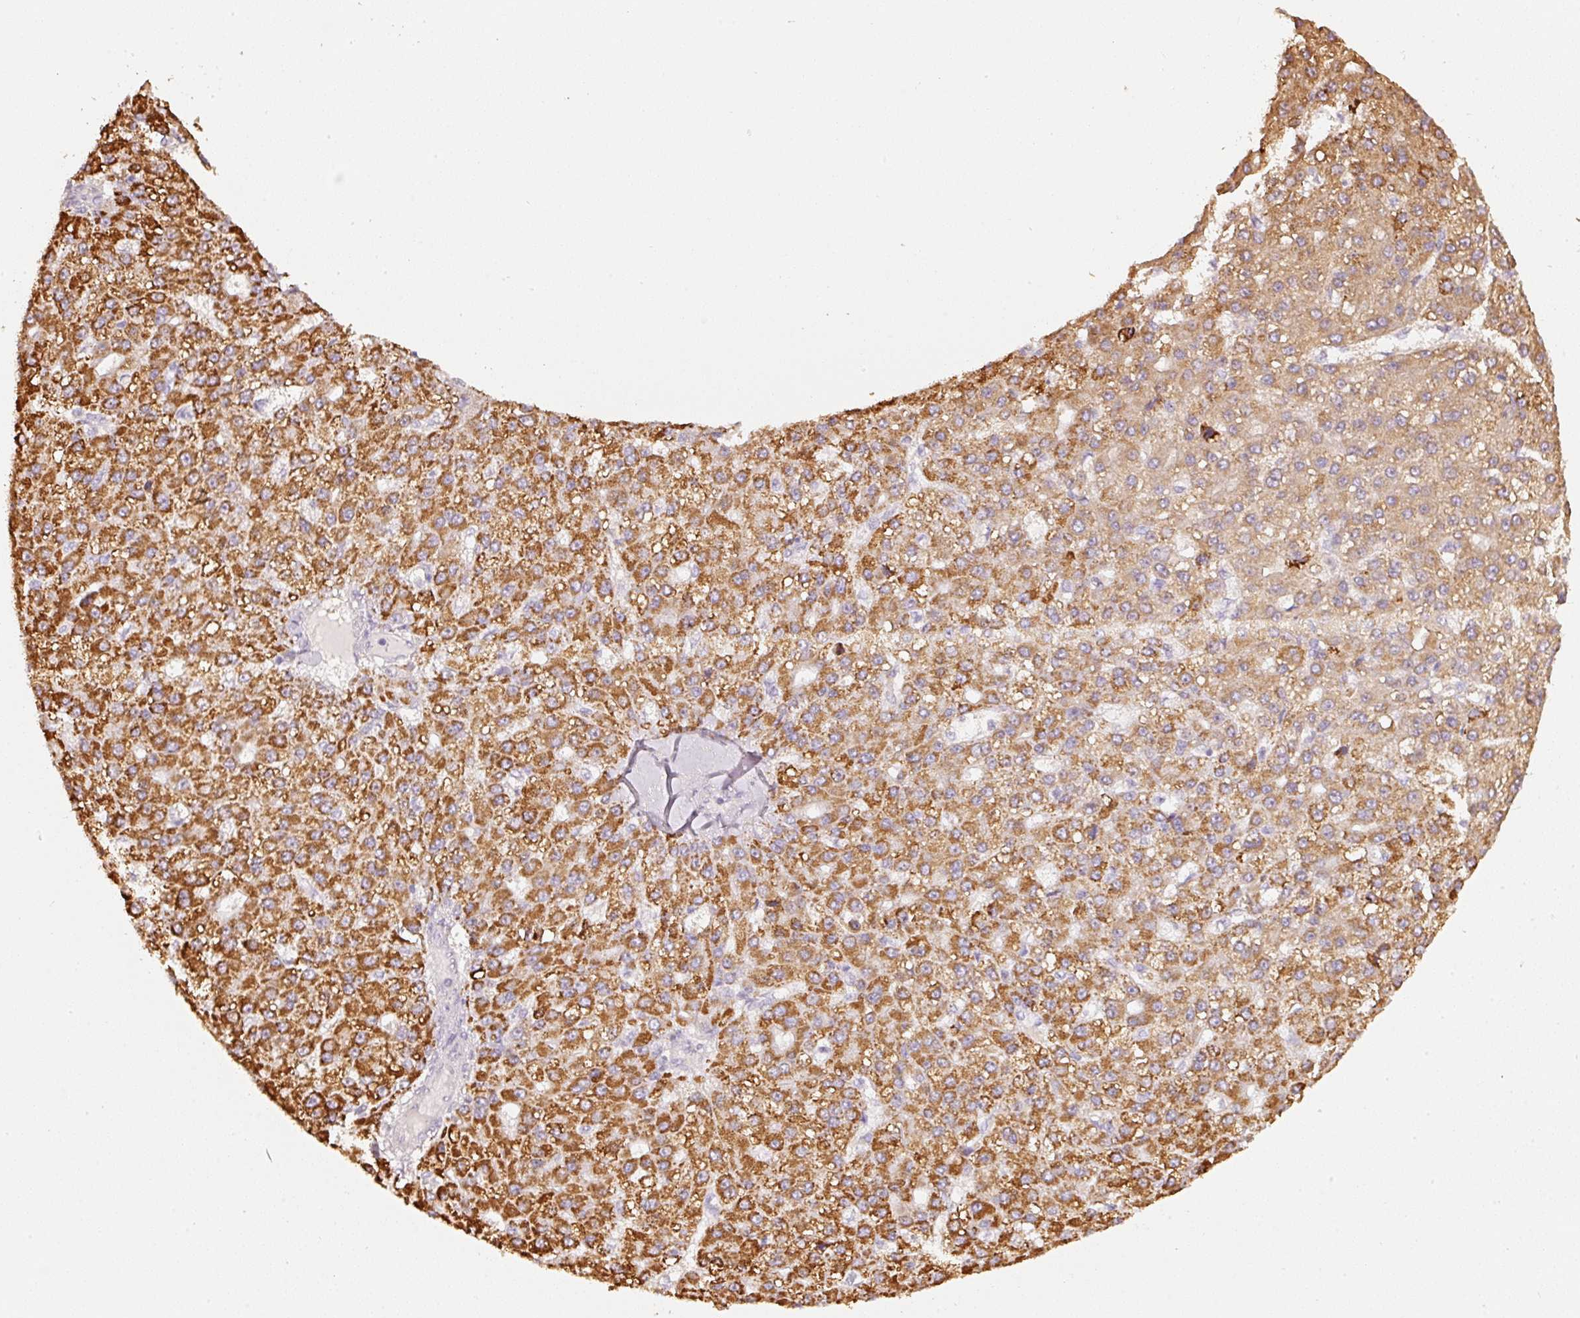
{"staining": {"intensity": "strong", "quantity": ">75%", "location": "cytoplasmic/membranous"}, "tissue": "liver cancer", "cell_type": "Tumor cells", "image_type": "cancer", "snomed": [{"axis": "morphology", "description": "Carcinoma, Hepatocellular, NOS"}, {"axis": "topography", "description": "Liver"}], "caption": "There is high levels of strong cytoplasmic/membranous staining in tumor cells of liver cancer (hepatocellular carcinoma), as demonstrated by immunohistochemical staining (brown color).", "gene": "RAB35", "patient": {"sex": "male", "age": 67}}